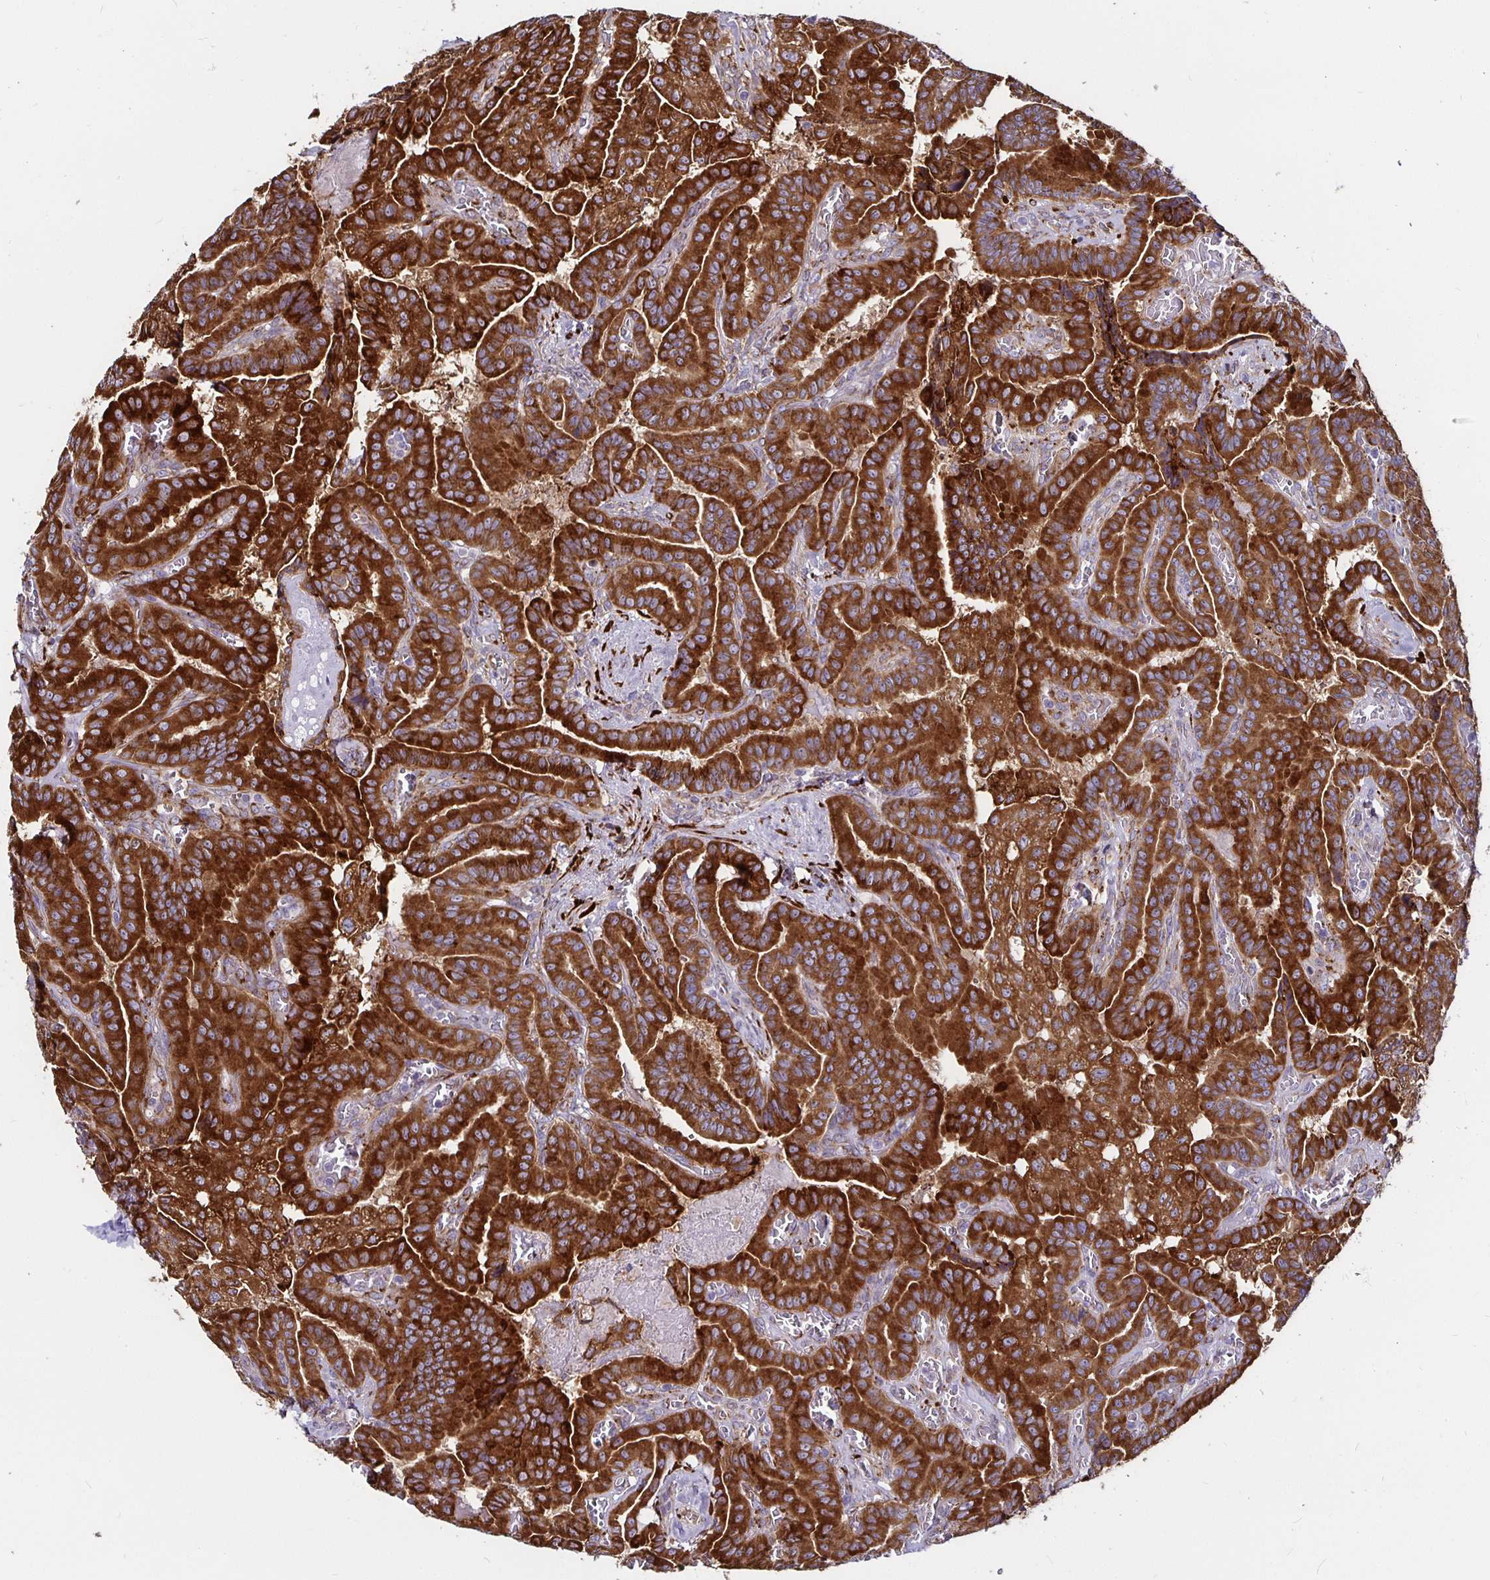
{"staining": {"intensity": "strong", "quantity": ">75%", "location": "cytoplasmic/membranous"}, "tissue": "thyroid cancer", "cell_type": "Tumor cells", "image_type": "cancer", "snomed": [{"axis": "morphology", "description": "Papillary adenocarcinoma, NOS"}, {"axis": "morphology", "description": "Papillary adenoma metastatic"}, {"axis": "topography", "description": "Thyroid gland"}], "caption": "IHC of thyroid cancer (papillary adenocarcinoma) shows high levels of strong cytoplasmic/membranous expression in about >75% of tumor cells.", "gene": "P4HA2", "patient": {"sex": "male", "age": 87}}